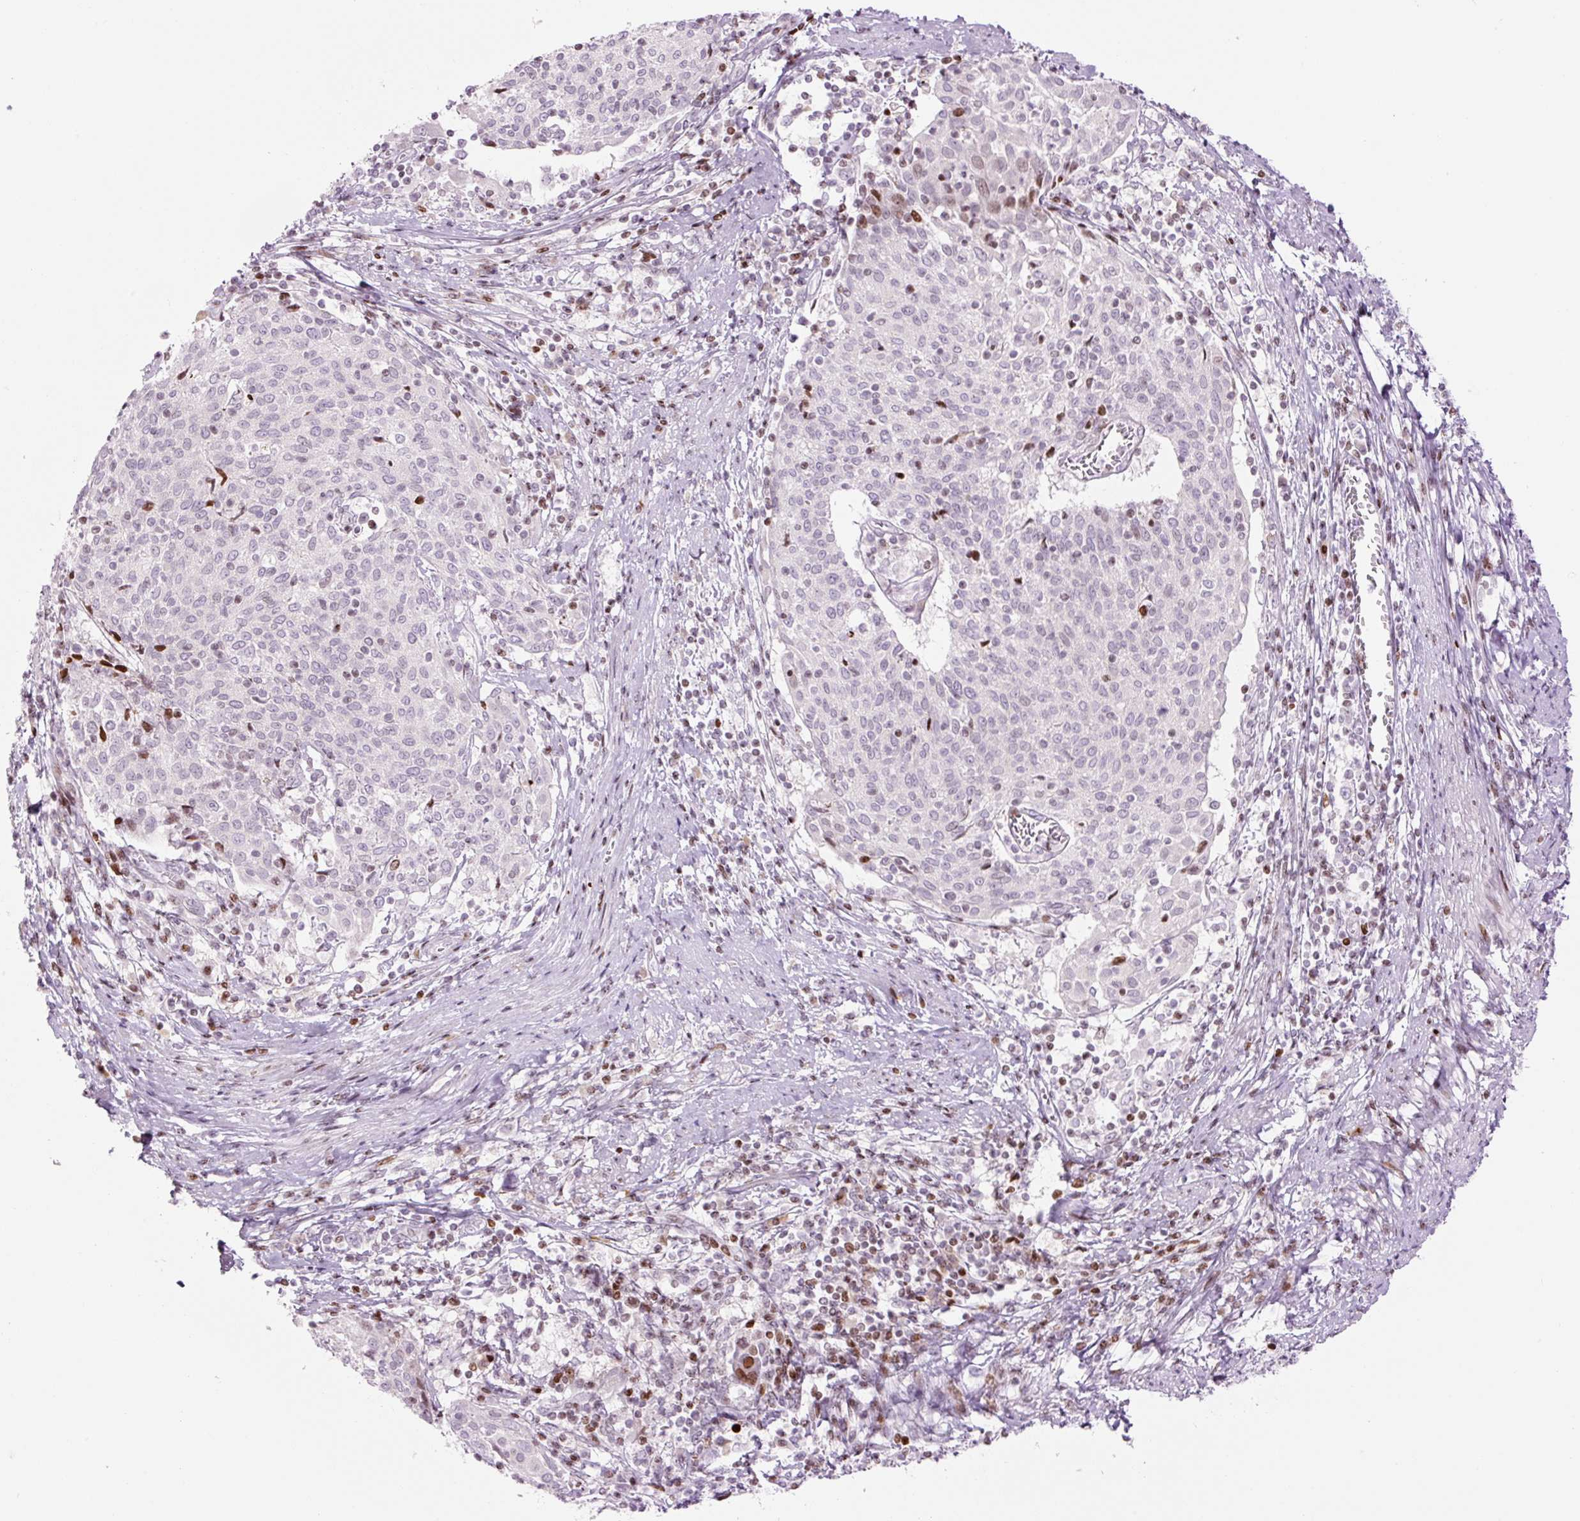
{"staining": {"intensity": "negative", "quantity": "none", "location": "none"}, "tissue": "cervical cancer", "cell_type": "Tumor cells", "image_type": "cancer", "snomed": [{"axis": "morphology", "description": "Squamous cell carcinoma, NOS"}, {"axis": "topography", "description": "Cervix"}], "caption": "Human cervical squamous cell carcinoma stained for a protein using IHC exhibits no staining in tumor cells.", "gene": "TMEM177", "patient": {"sex": "female", "age": 52}}